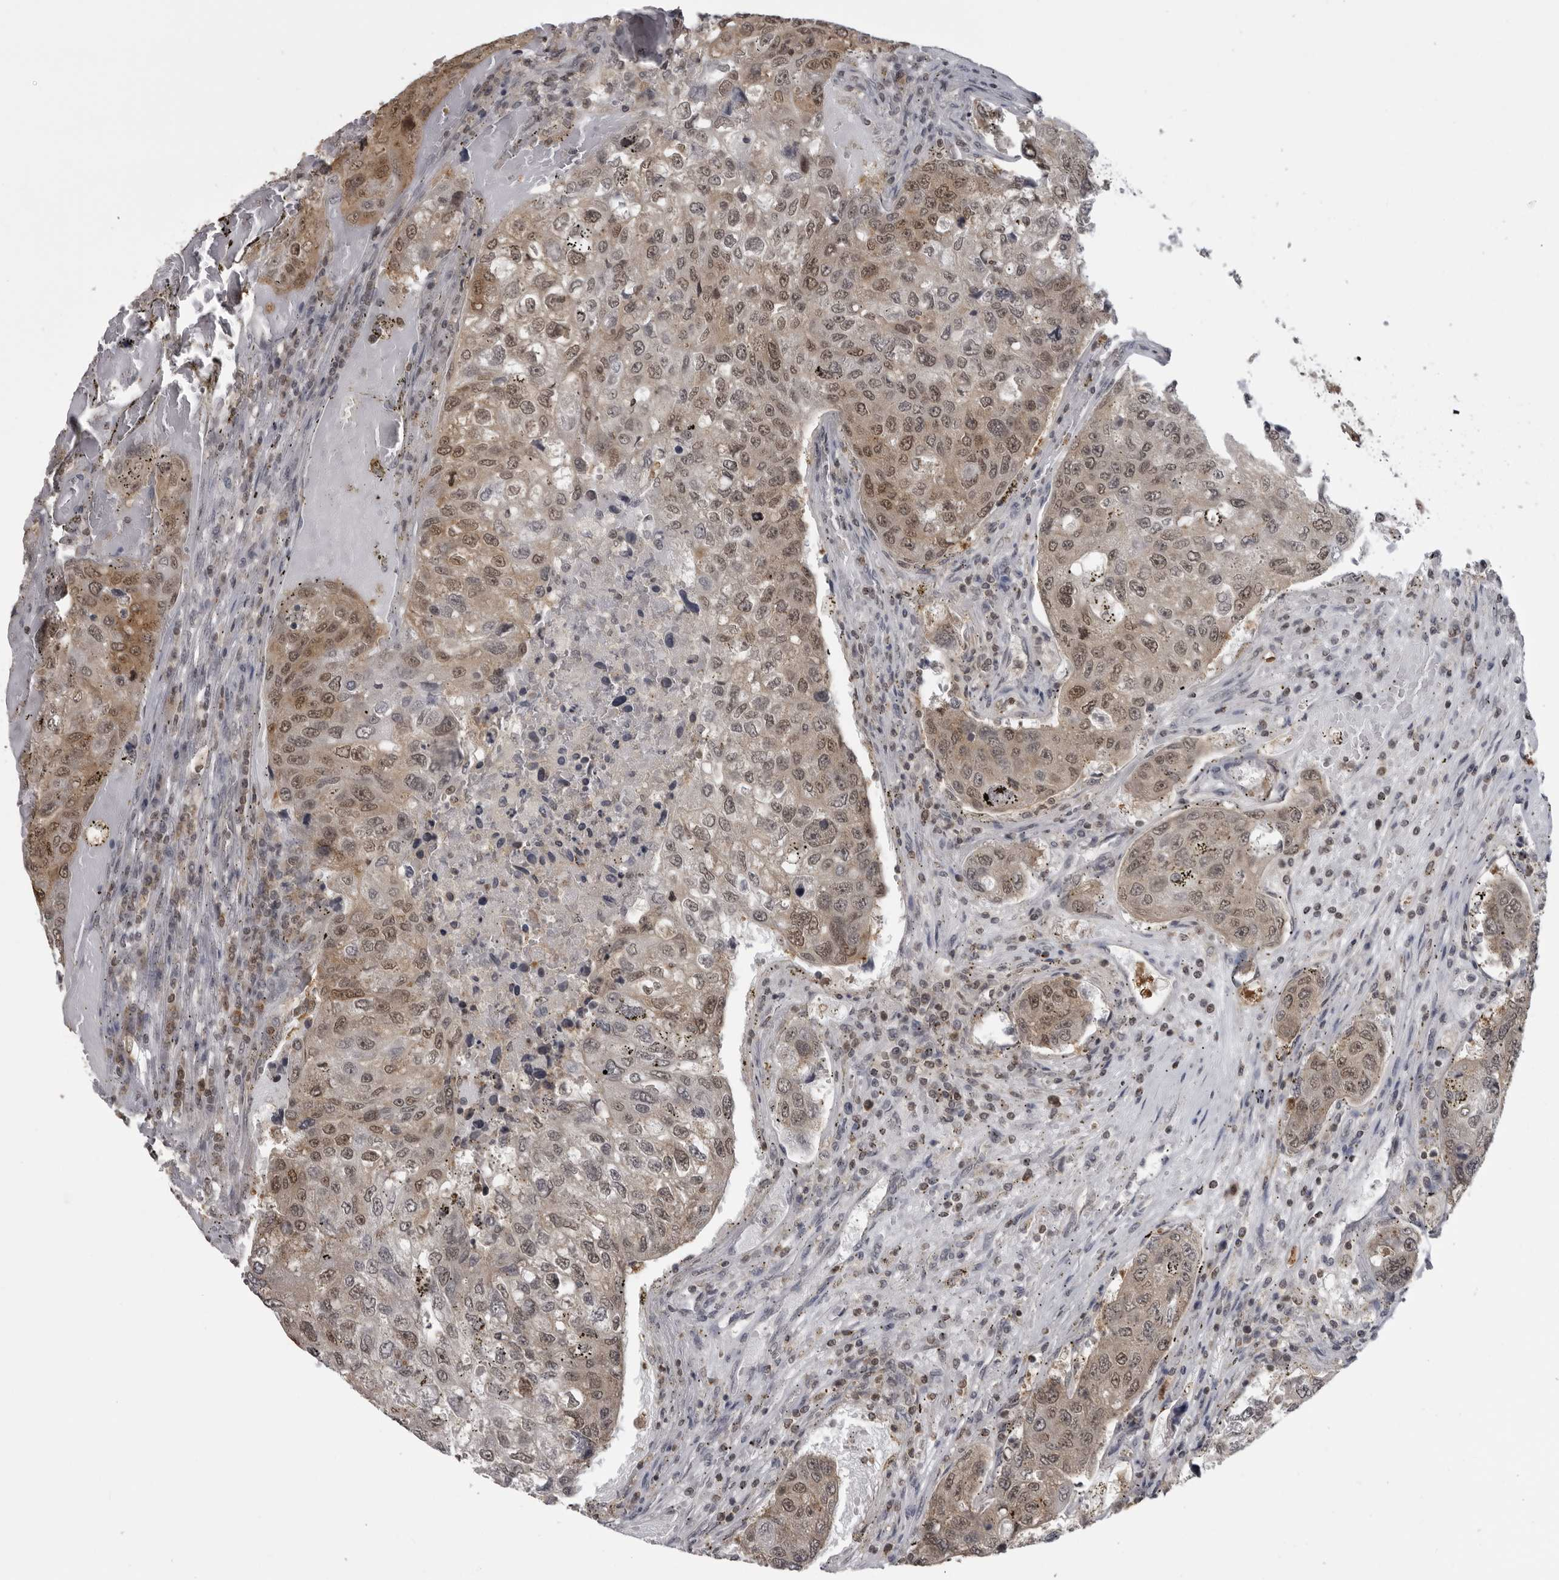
{"staining": {"intensity": "moderate", "quantity": "25%-75%", "location": "cytoplasmic/membranous,nuclear"}, "tissue": "urothelial cancer", "cell_type": "Tumor cells", "image_type": "cancer", "snomed": [{"axis": "morphology", "description": "Urothelial carcinoma, High grade"}, {"axis": "topography", "description": "Lymph node"}, {"axis": "topography", "description": "Urinary bladder"}], "caption": "About 25%-75% of tumor cells in urothelial cancer exhibit moderate cytoplasmic/membranous and nuclear protein positivity as visualized by brown immunohistochemical staining.", "gene": "PDCL3", "patient": {"sex": "male", "age": 51}}